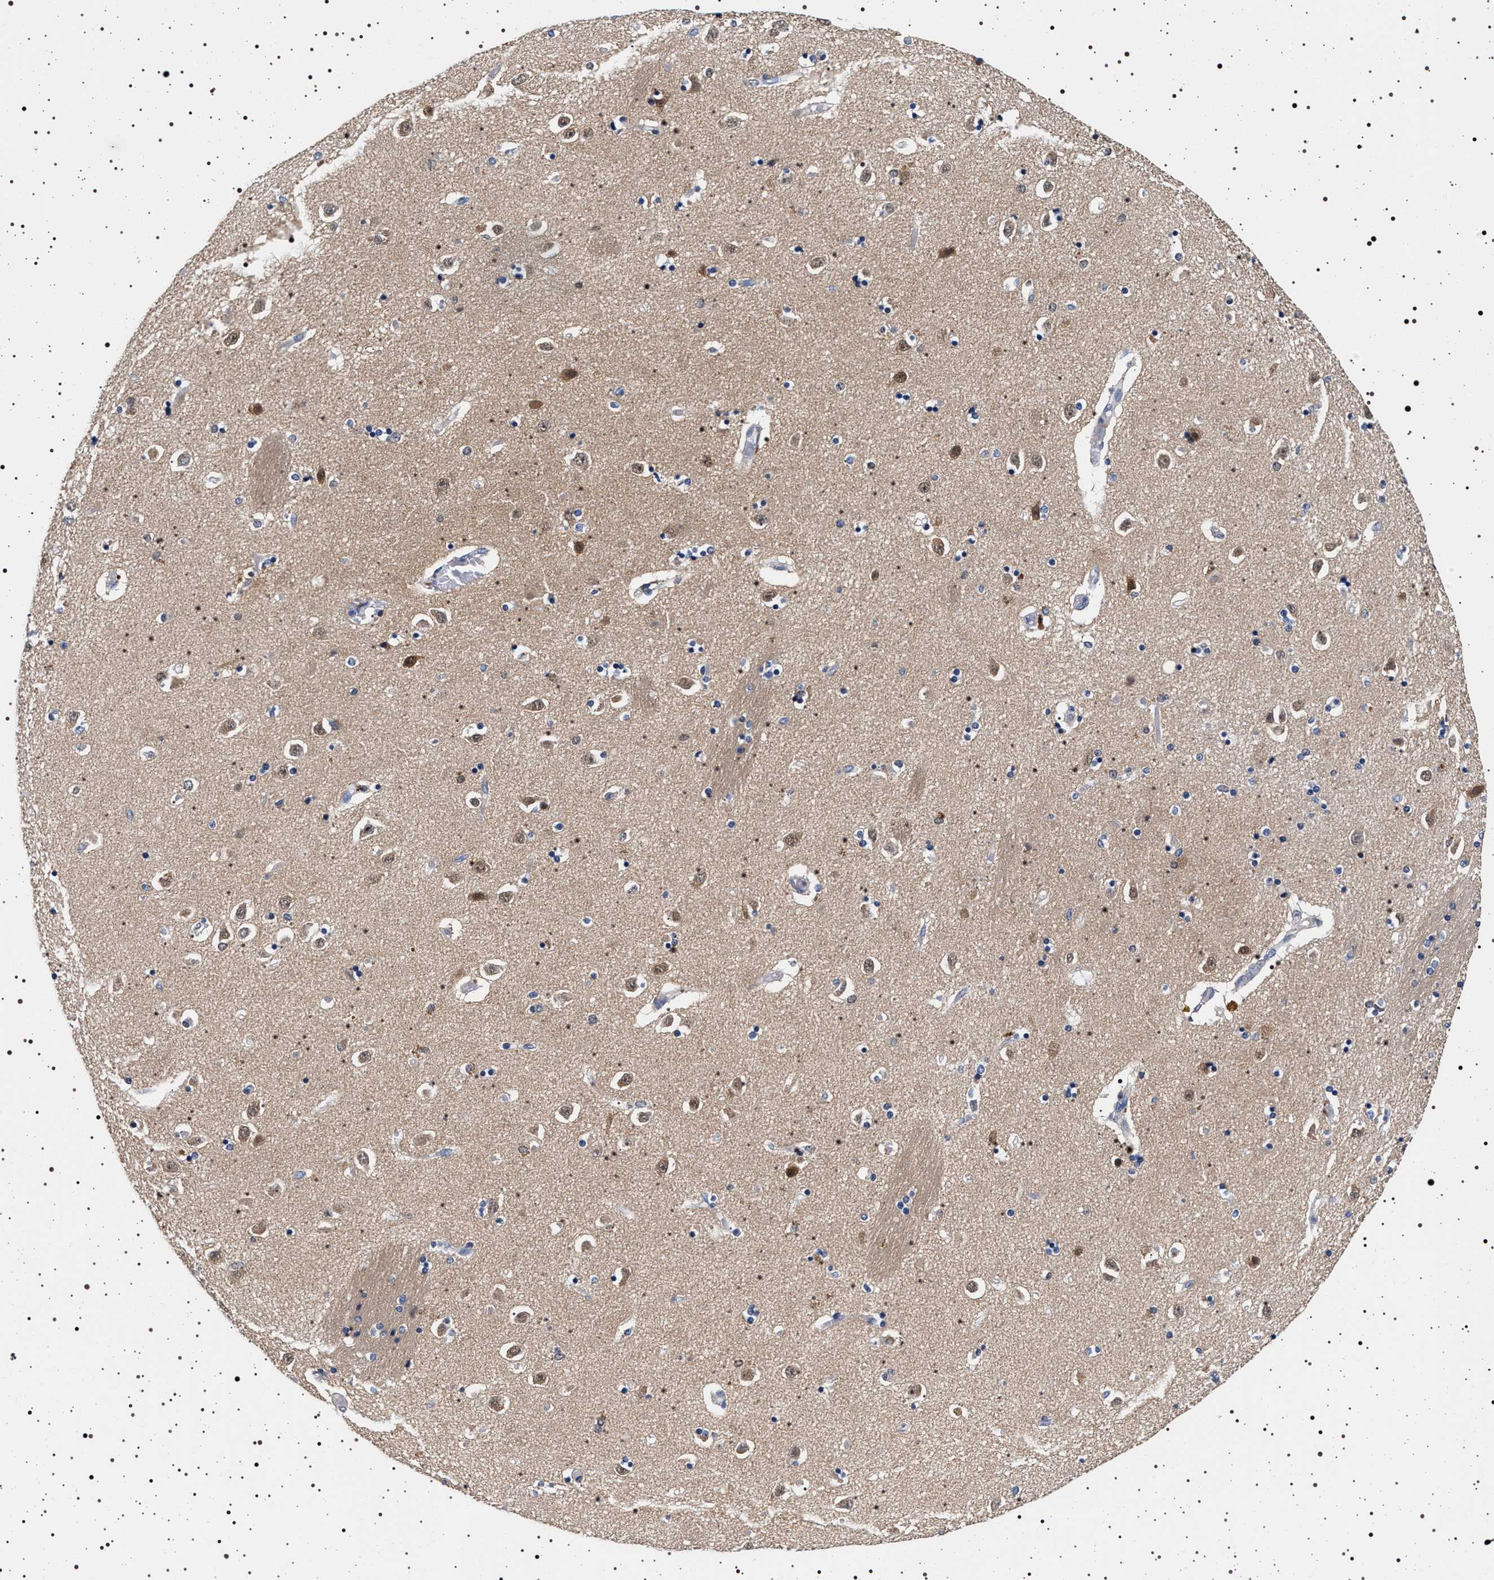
{"staining": {"intensity": "negative", "quantity": "none", "location": "none"}, "tissue": "caudate", "cell_type": "Glial cells", "image_type": "normal", "snomed": [{"axis": "morphology", "description": "Normal tissue, NOS"}, {"axis": "topography", "description": "Lateral ventricle wall"}], "caption": "Glial cells show no significant staining in benign caudate. Nuclei are stained in blue.", "gene": "MAPK10", "patient": {"sex": "female", "age": 54}}